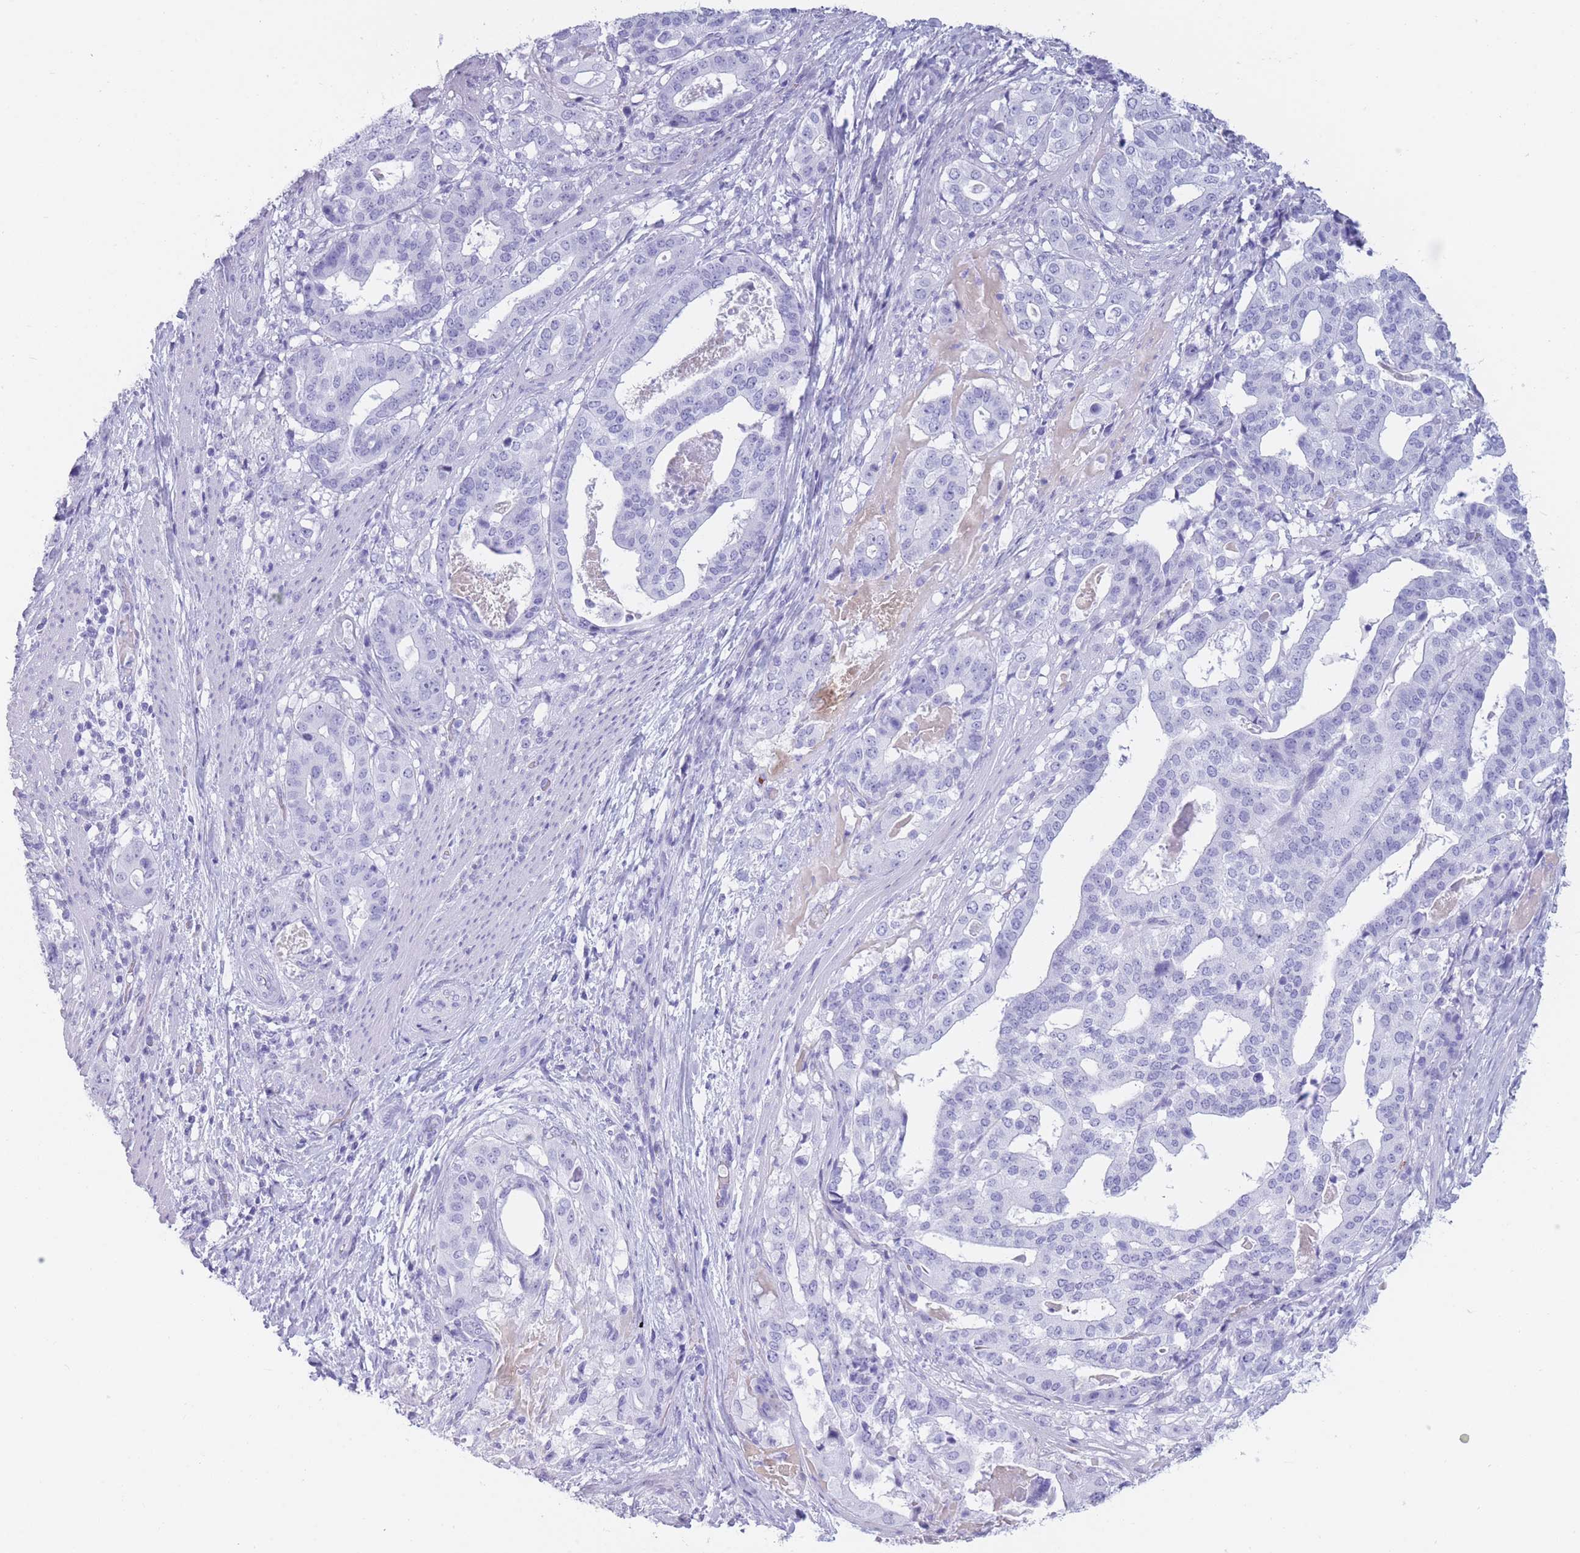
{"staining": {"intensity": "negative", "quantity": "none", "location": "none"}, "tissue": "stomach cancer", "cell_type": "Tumor cells", "image_type": "cancer", "snomed": [{"axis": "morphology", "description": "Adenocarcinoma, NOS"}, {"axis": "topography", "description": "Stomach"}], "caption": "Tumor cells are negative for brown protein staining in stomach adenocarcinoma. (Brightfield microscopy of DAB immunohistochemistry at high magnification).", "gene": "TNFSF11", "patient": {"sex": "male", "age": 48}}